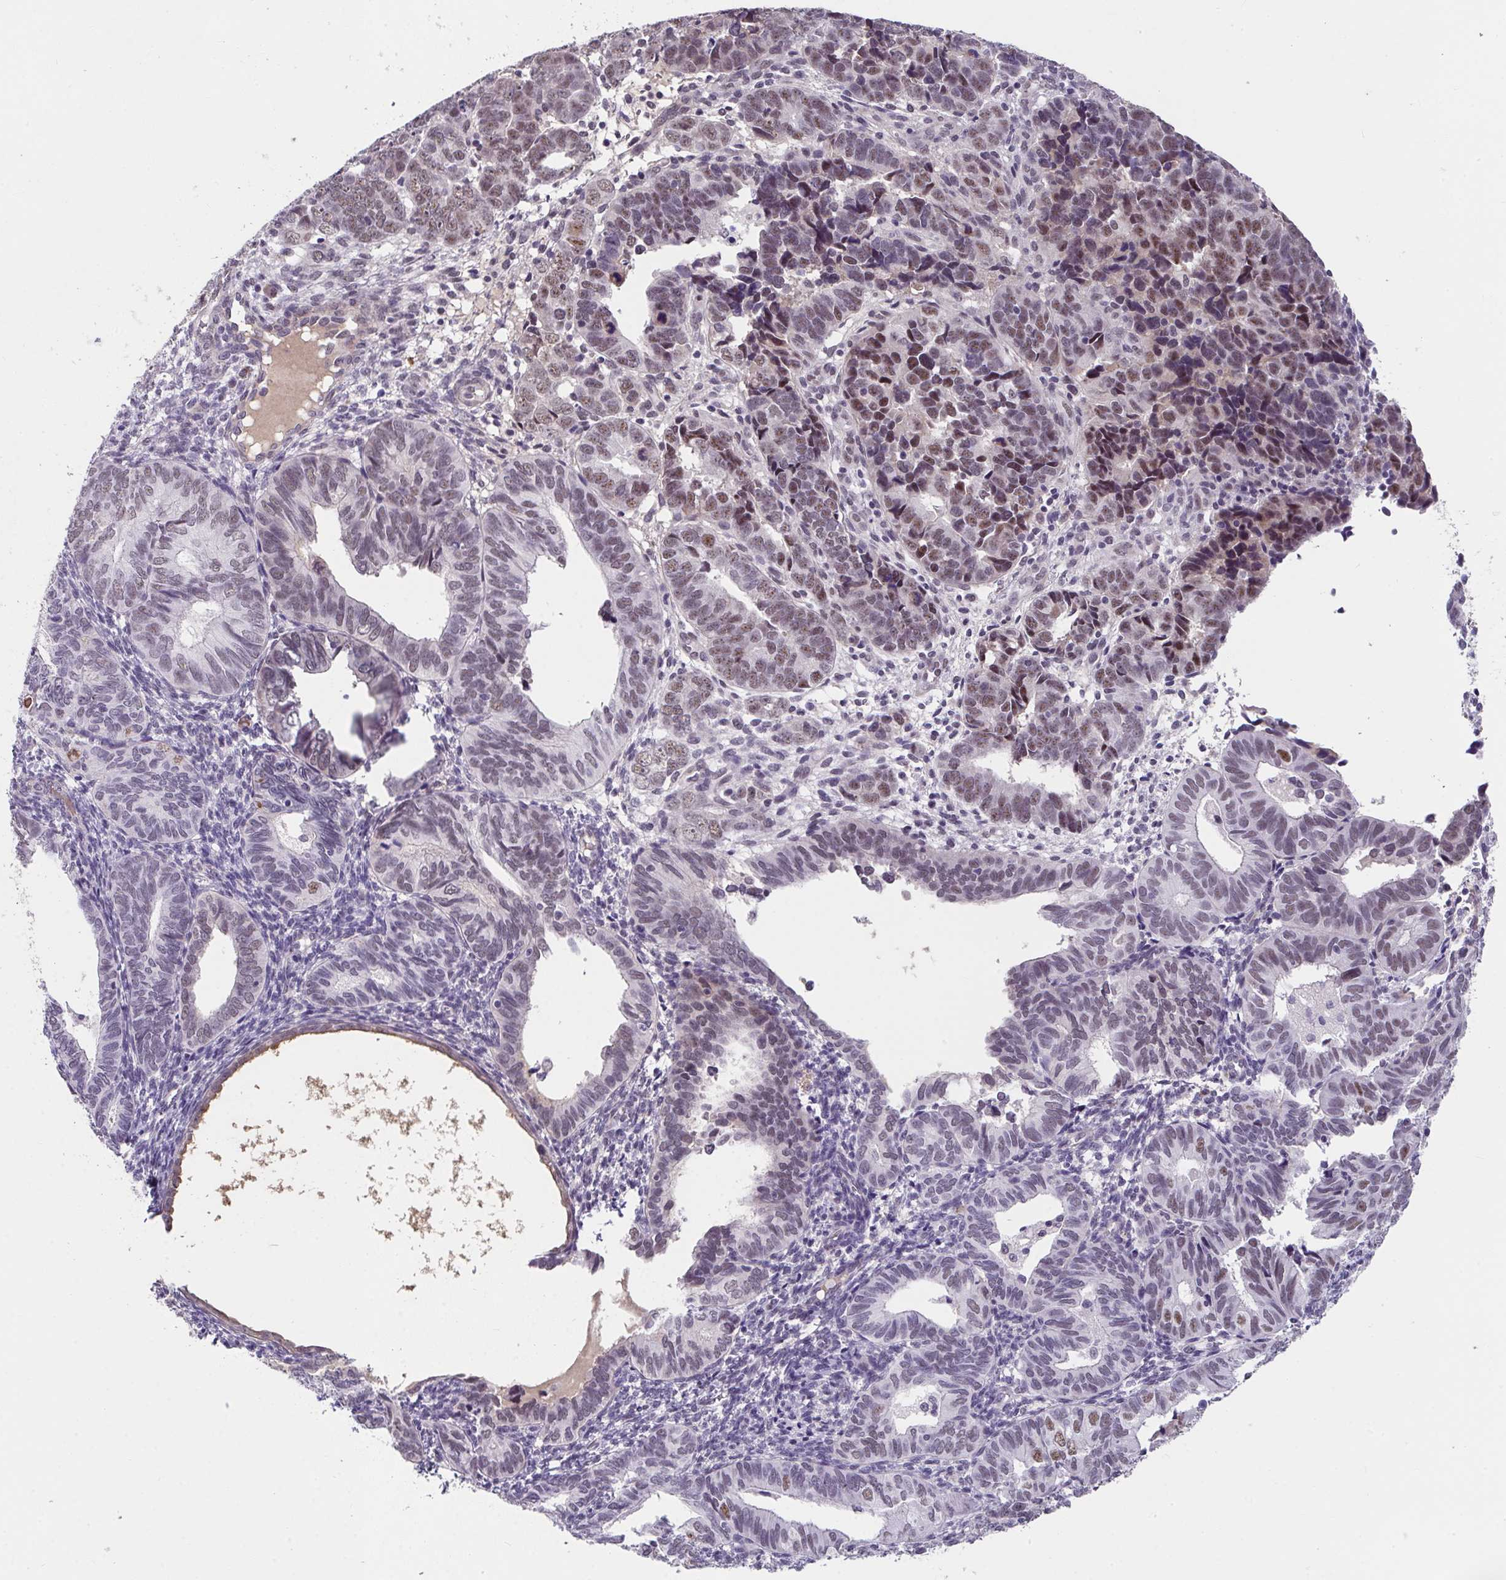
{"staining": {"intensity": "moderate", "quantity": "25%-75%", "location": "nuclear"}, "tissue": "endometrial cancer", "cell_type": "Tumor cells", "image_type": "cancer", "snomed": [{"axis": "morphology", "description": "Adenocarcinoma, NOS"}, {"axis": "topography", "description": "Endometrium"}], "caption": "Immunohistochemical staining of human endometrial cancer (adenocarcinoma) reveals medium levels of moderate nuclear positivity in about 25%-75% of tumor cells. Using DAB (brown) and hematoxylin (blue) stains, captured at high magnification using brightfield microscopy.", "gene": "RBBP6", "patient": {"sex": "female", "age": 82}}